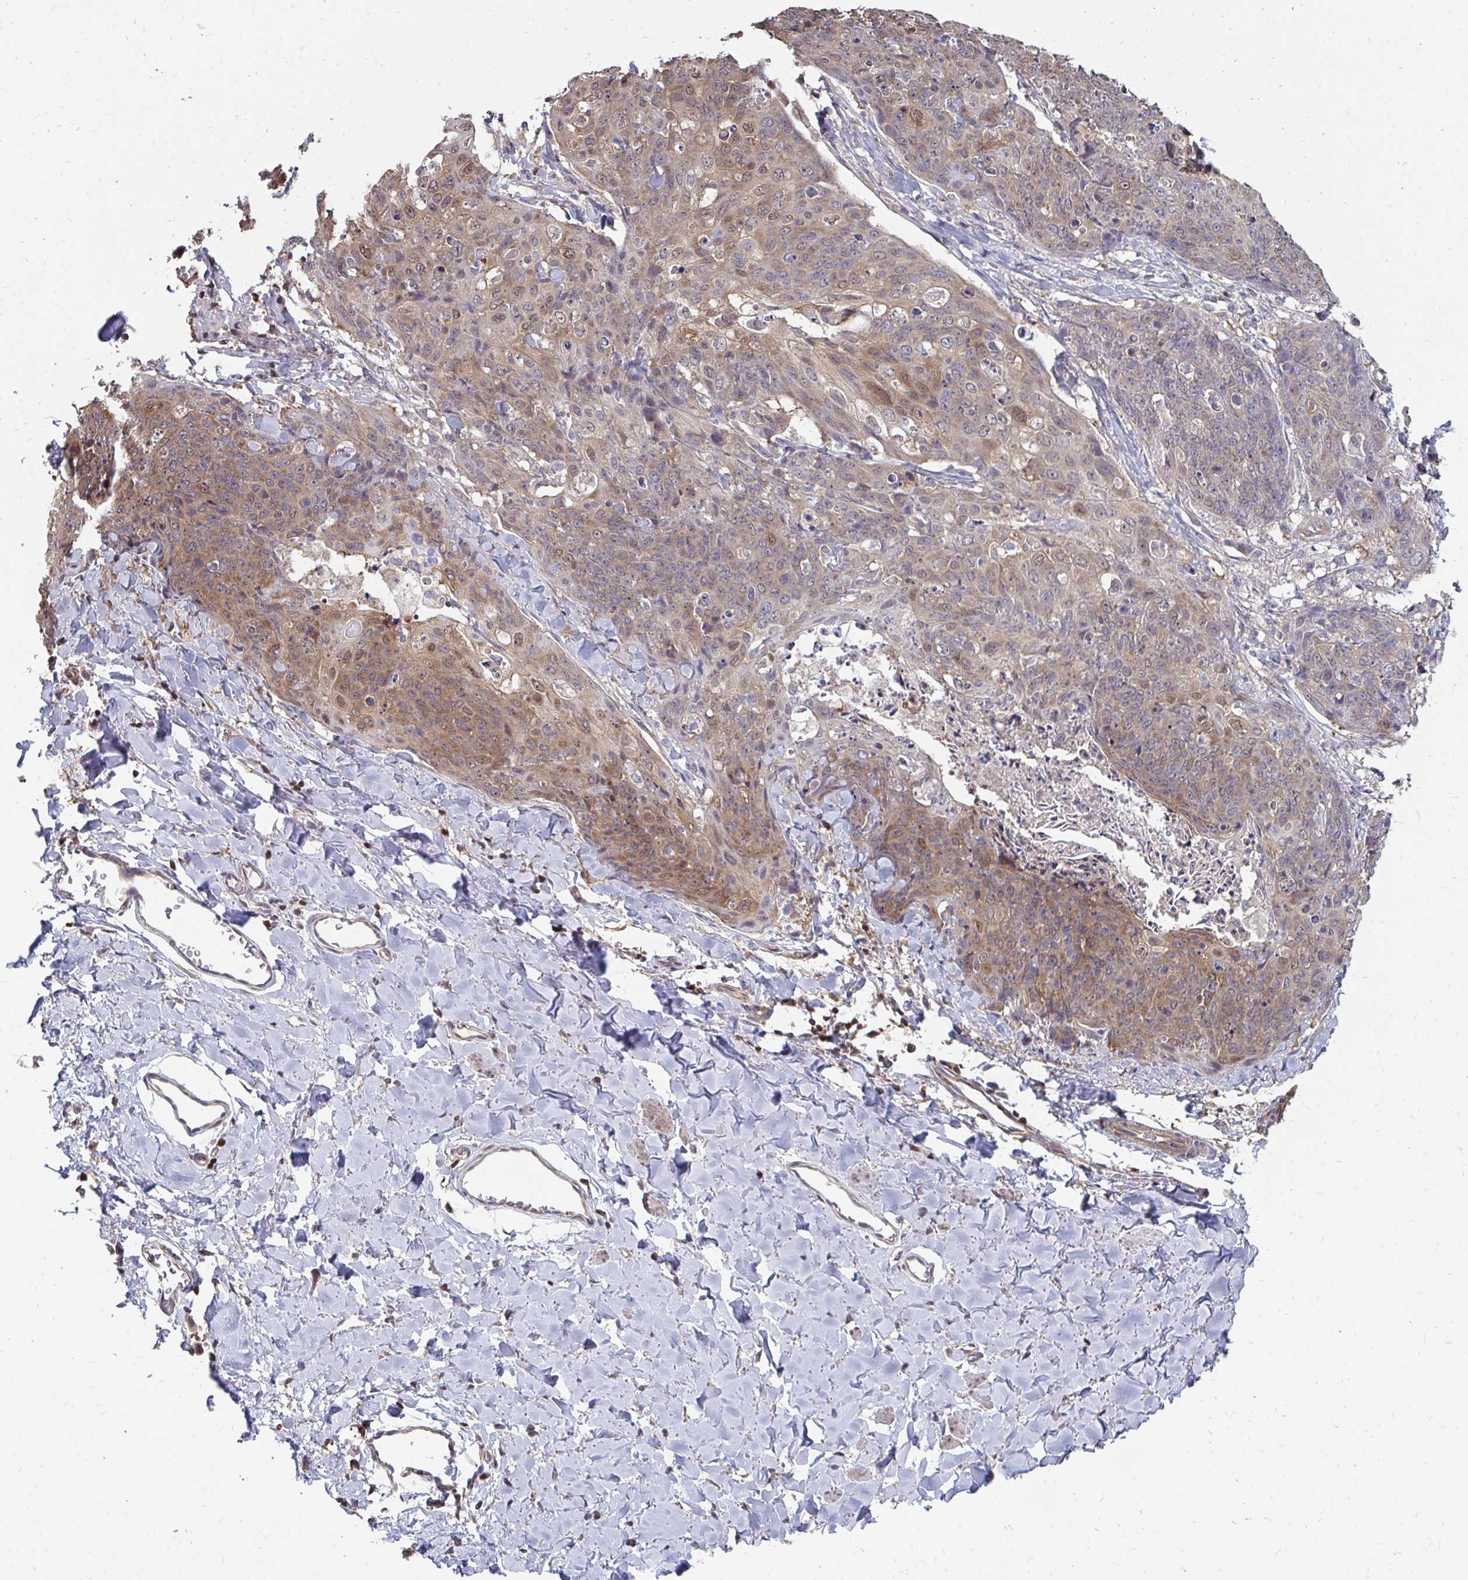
{"staining": {"intensity": "weak", "quantity": ">75%", "location": "cytoplasmic/membranous"}, "tissue": "skin cancer", "cell_type": "Tumor cells", "image_type": "cancer", "snomed": [{"axis": "morphology", "description": "Squamous cell carcinoma, NOS"}, {"axis": "topography", "description": "Skin"}, {"axis": "topography", "description": "Vulva"}], "caption": "Brown immunohistochemical staining in squamous cell carcinoma (skin) shows weak cytoplasmic/membranous positivity in about >75% of tumor cells. (Stains: DAB in brown, nuclei in blue, Microscopy: brightfield microscopy at high magnification).", "gene": "DNAJA2", "patient": {"sex": "female", "age": 85}}